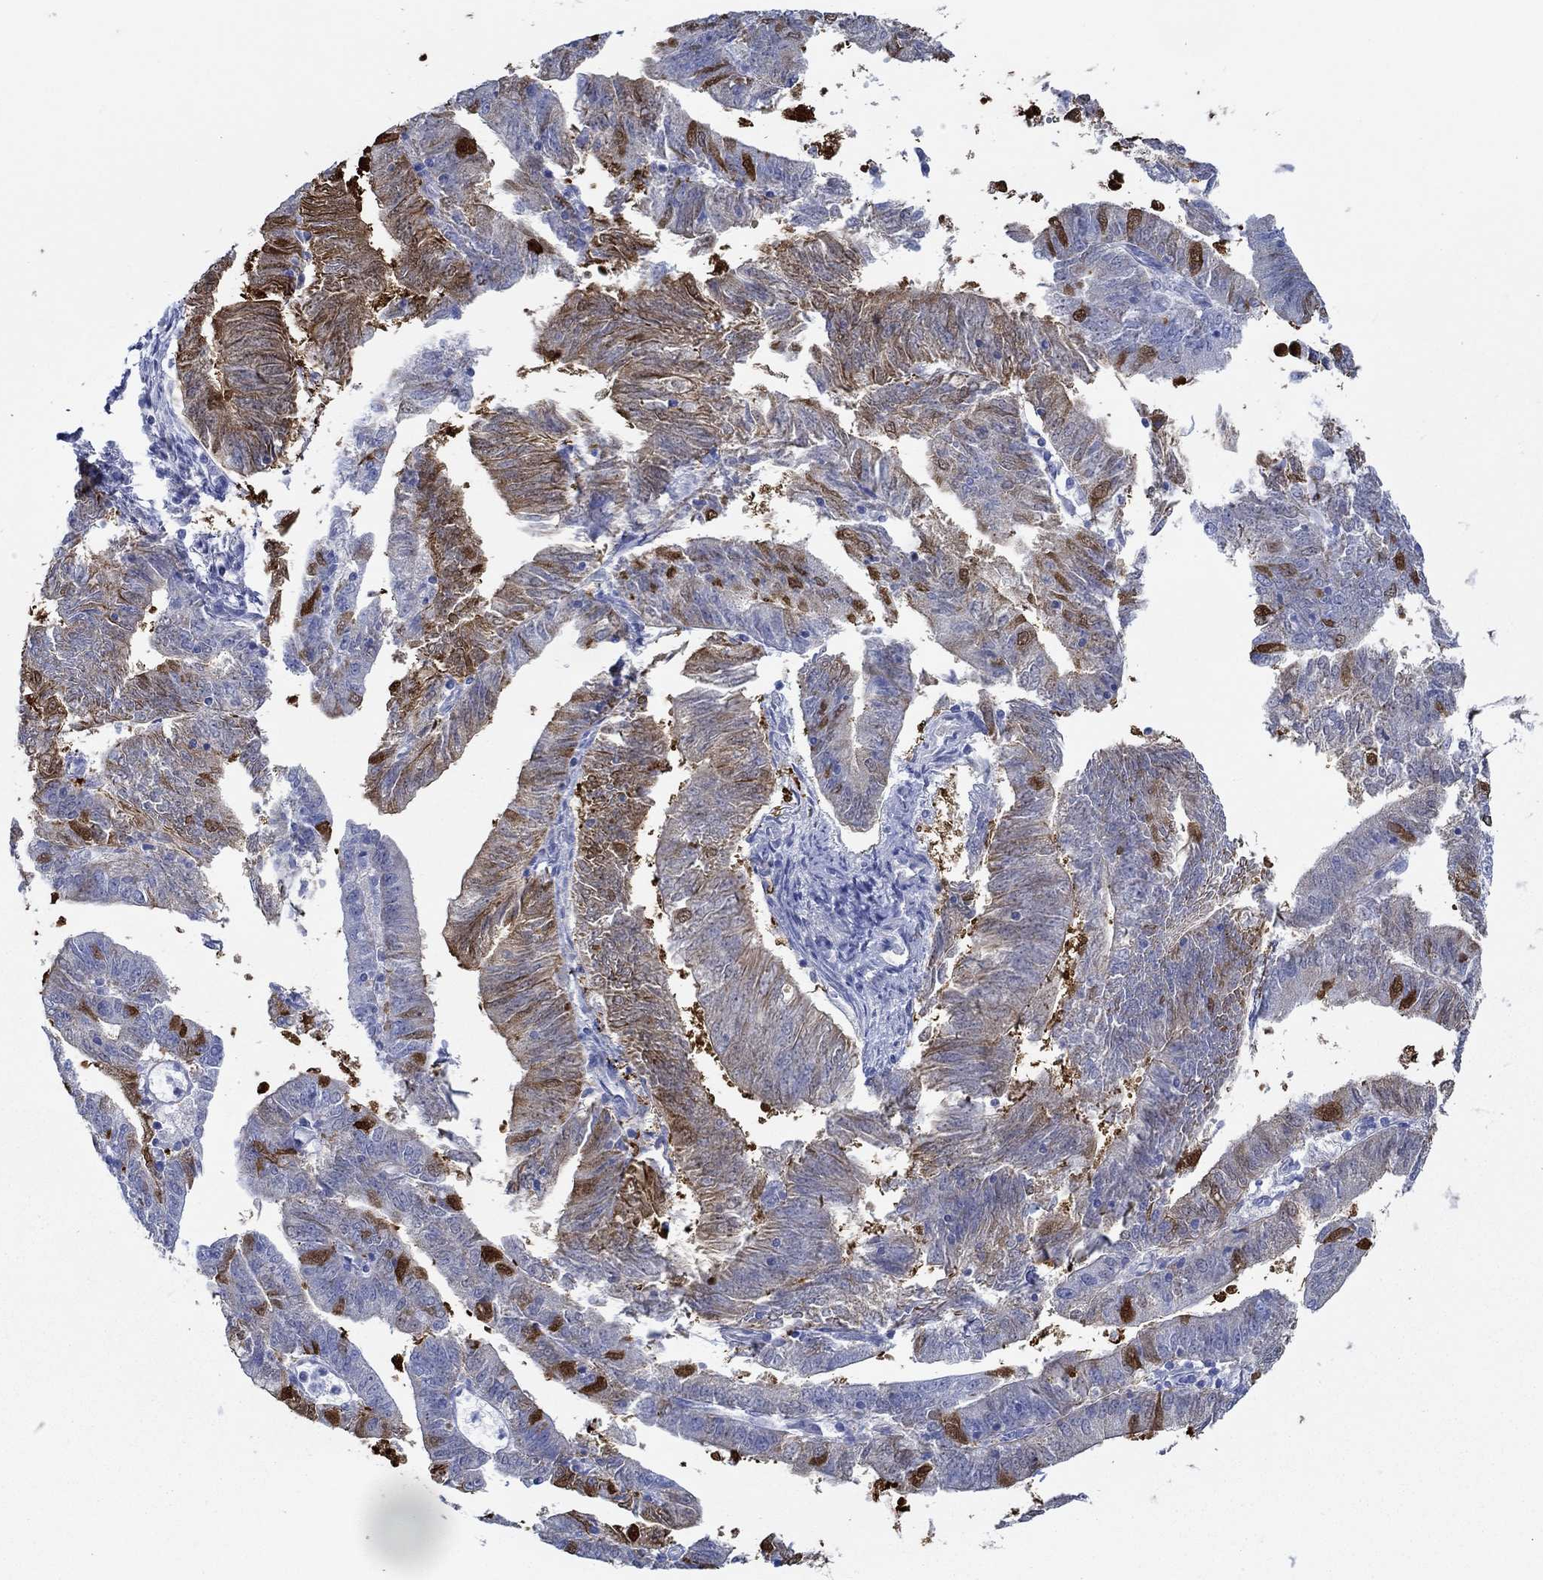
{"staining": {"intensity": "strong", "quantity": "25%-75%", "location": "cytoplasmic/membranous"}, "tissue": "endometrial cancer", "cell_type": "Tumor cells", "image_type": "cancer", "snomed": [{"axis": "morphology", "description": "Adenocarcinoma, NOS"}, {"axis": "topography", "description": "Endometrium"}], "caption": "IHC micrograph of human adenocarcinoma (endometrial) stained for a protein (brown), which demonstrates high levels of strong cytoplasmic/membranous expression in about 25%-75% of tumor cells.", "gene": "IGFBP6", "patient": {"sex": "female", "age": 82}}